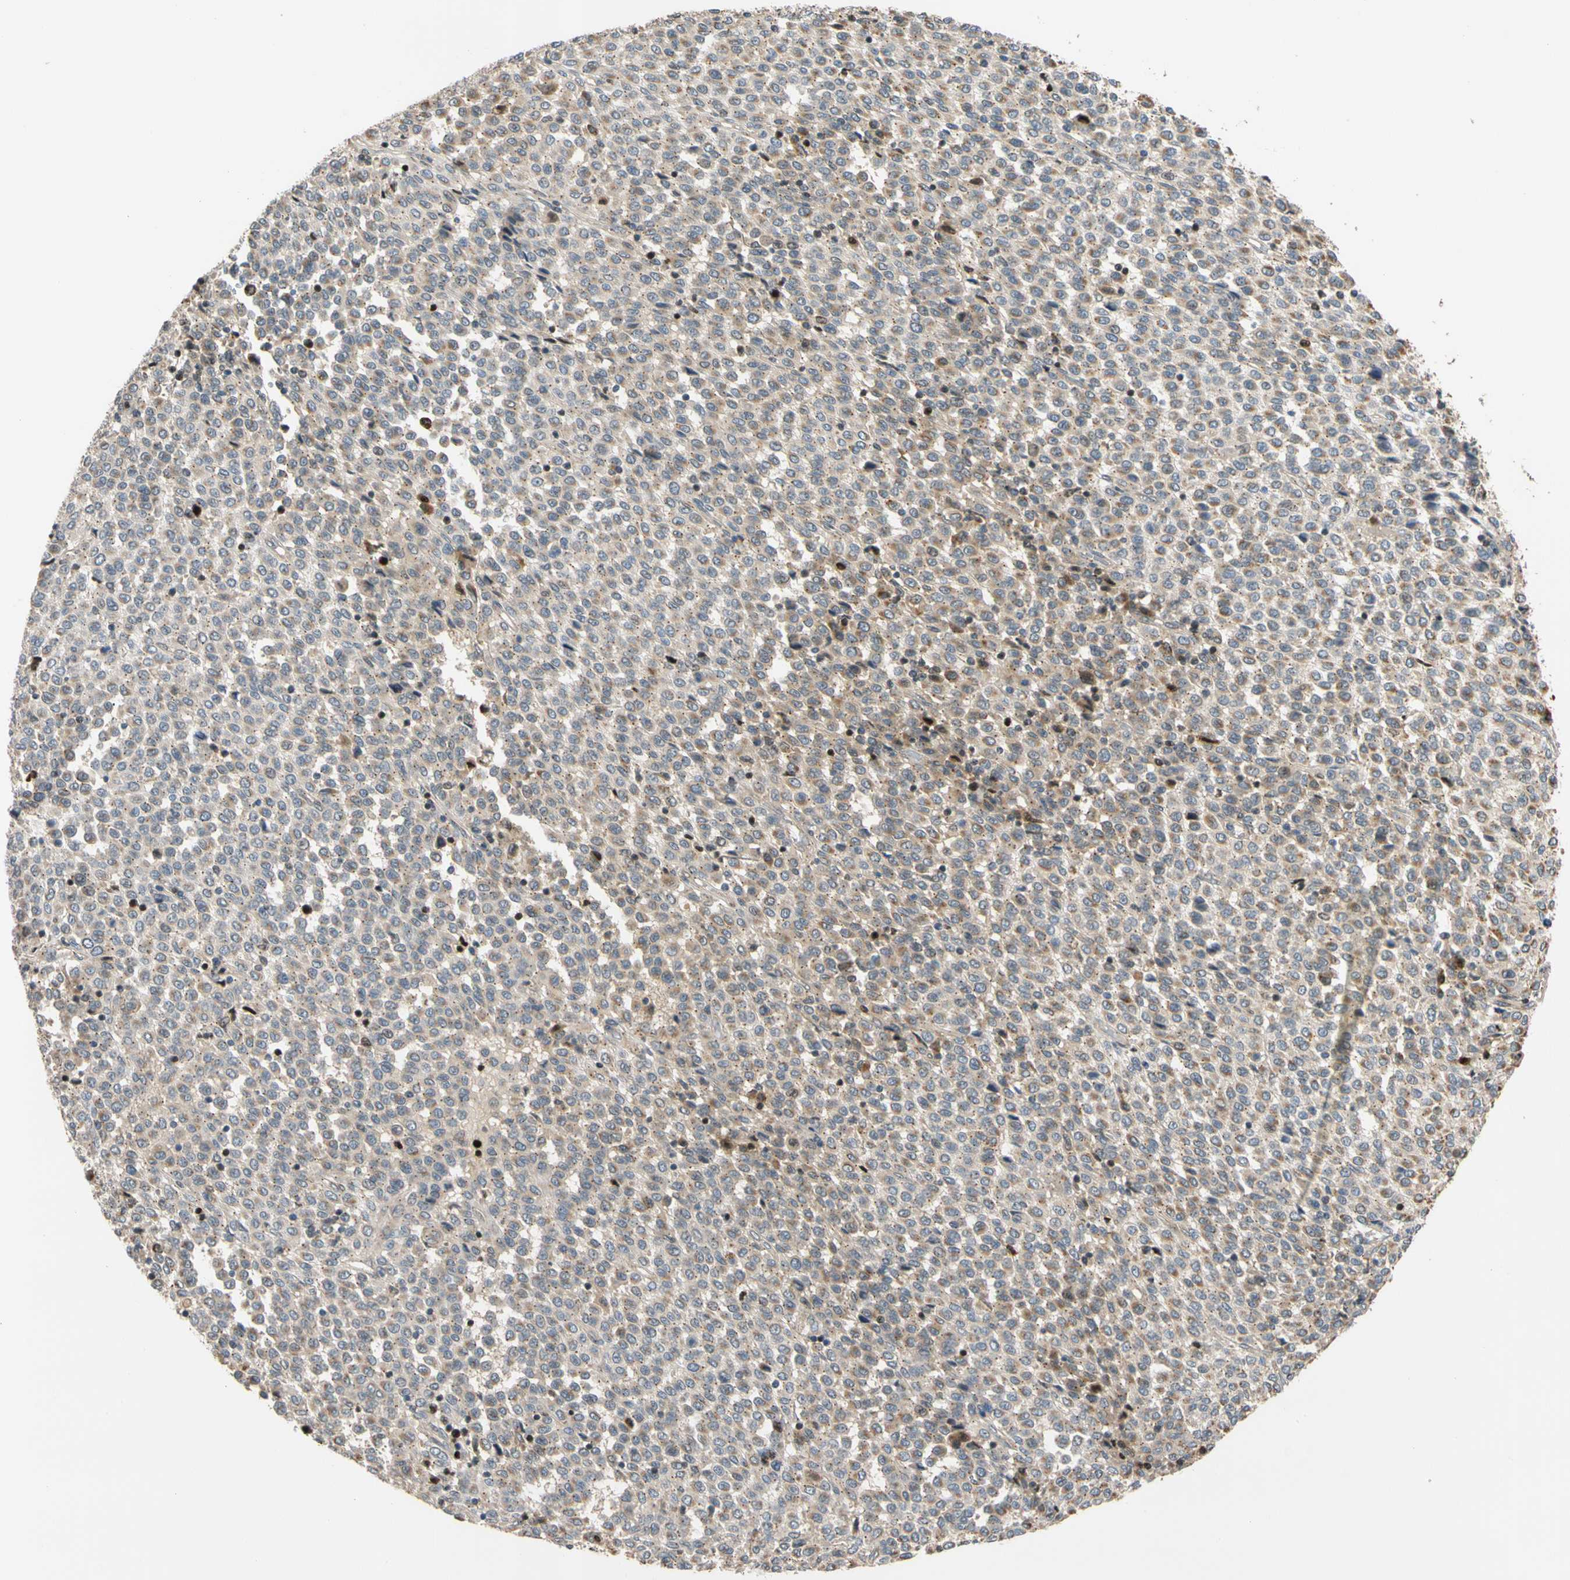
{"staining": {"intensity": "weak", "quantity": "<25%", "location": "cytoplasmic/membranous"}, "tissue": "melanoma", "cell_type": "Tumor cells", "image_type": "cancer", "snomed": [{"axis": "morphology", "description": "Malignant melanoma, Metastatic site"}, {"axis": "topography", "description": "Pancreas"}], "caption": "This photomicrograph is of melanoma stained with immunohistochemistry (IHC) to label a protein in brown with the nuclei are counter-stained blue. There is no staining in tumor cells.", "gene": "IP6K2", "patient": {"sex": "female", "age": 30}}